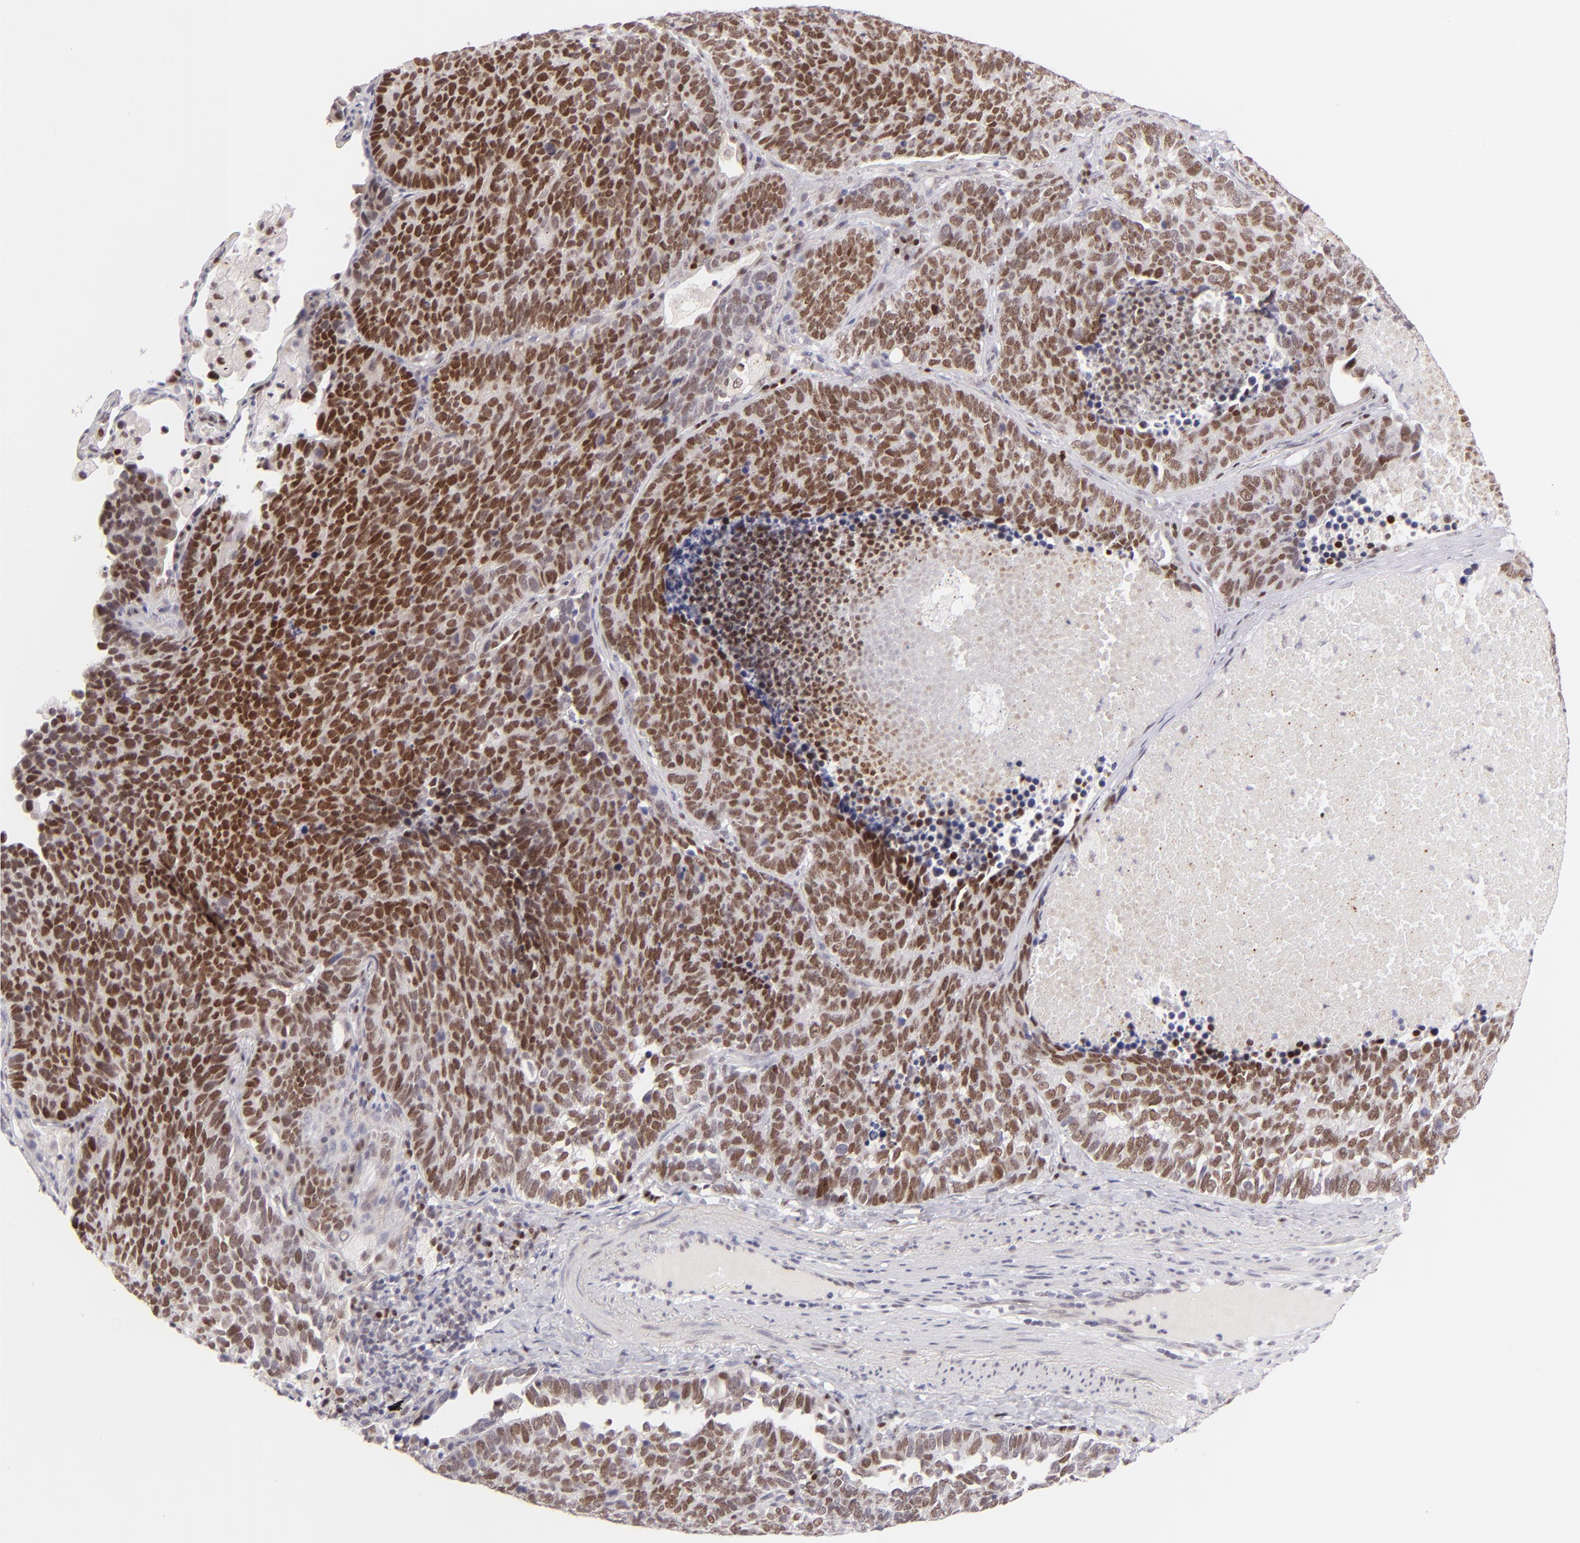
{"staining": {"intensity": "strong", "quantity": ">75%", "location": "nuclear"}, "tissue": "lung cancer", "cell_type": "Tumor cells", "image_type": "cancer", "snomed": [{"axis": "morphology", "description": "Neoplasm, malignant, NOS"}, {"axis": "topography", "description": "Lung"}], "caption": "Immunohistochemical staining of human lung cancer (malignant neoplasm) displays strong nuclear protein staining in about >75% of tumor cells.", "gene": "POU2F1", "patient": {"sex": "female", "age": 75}}